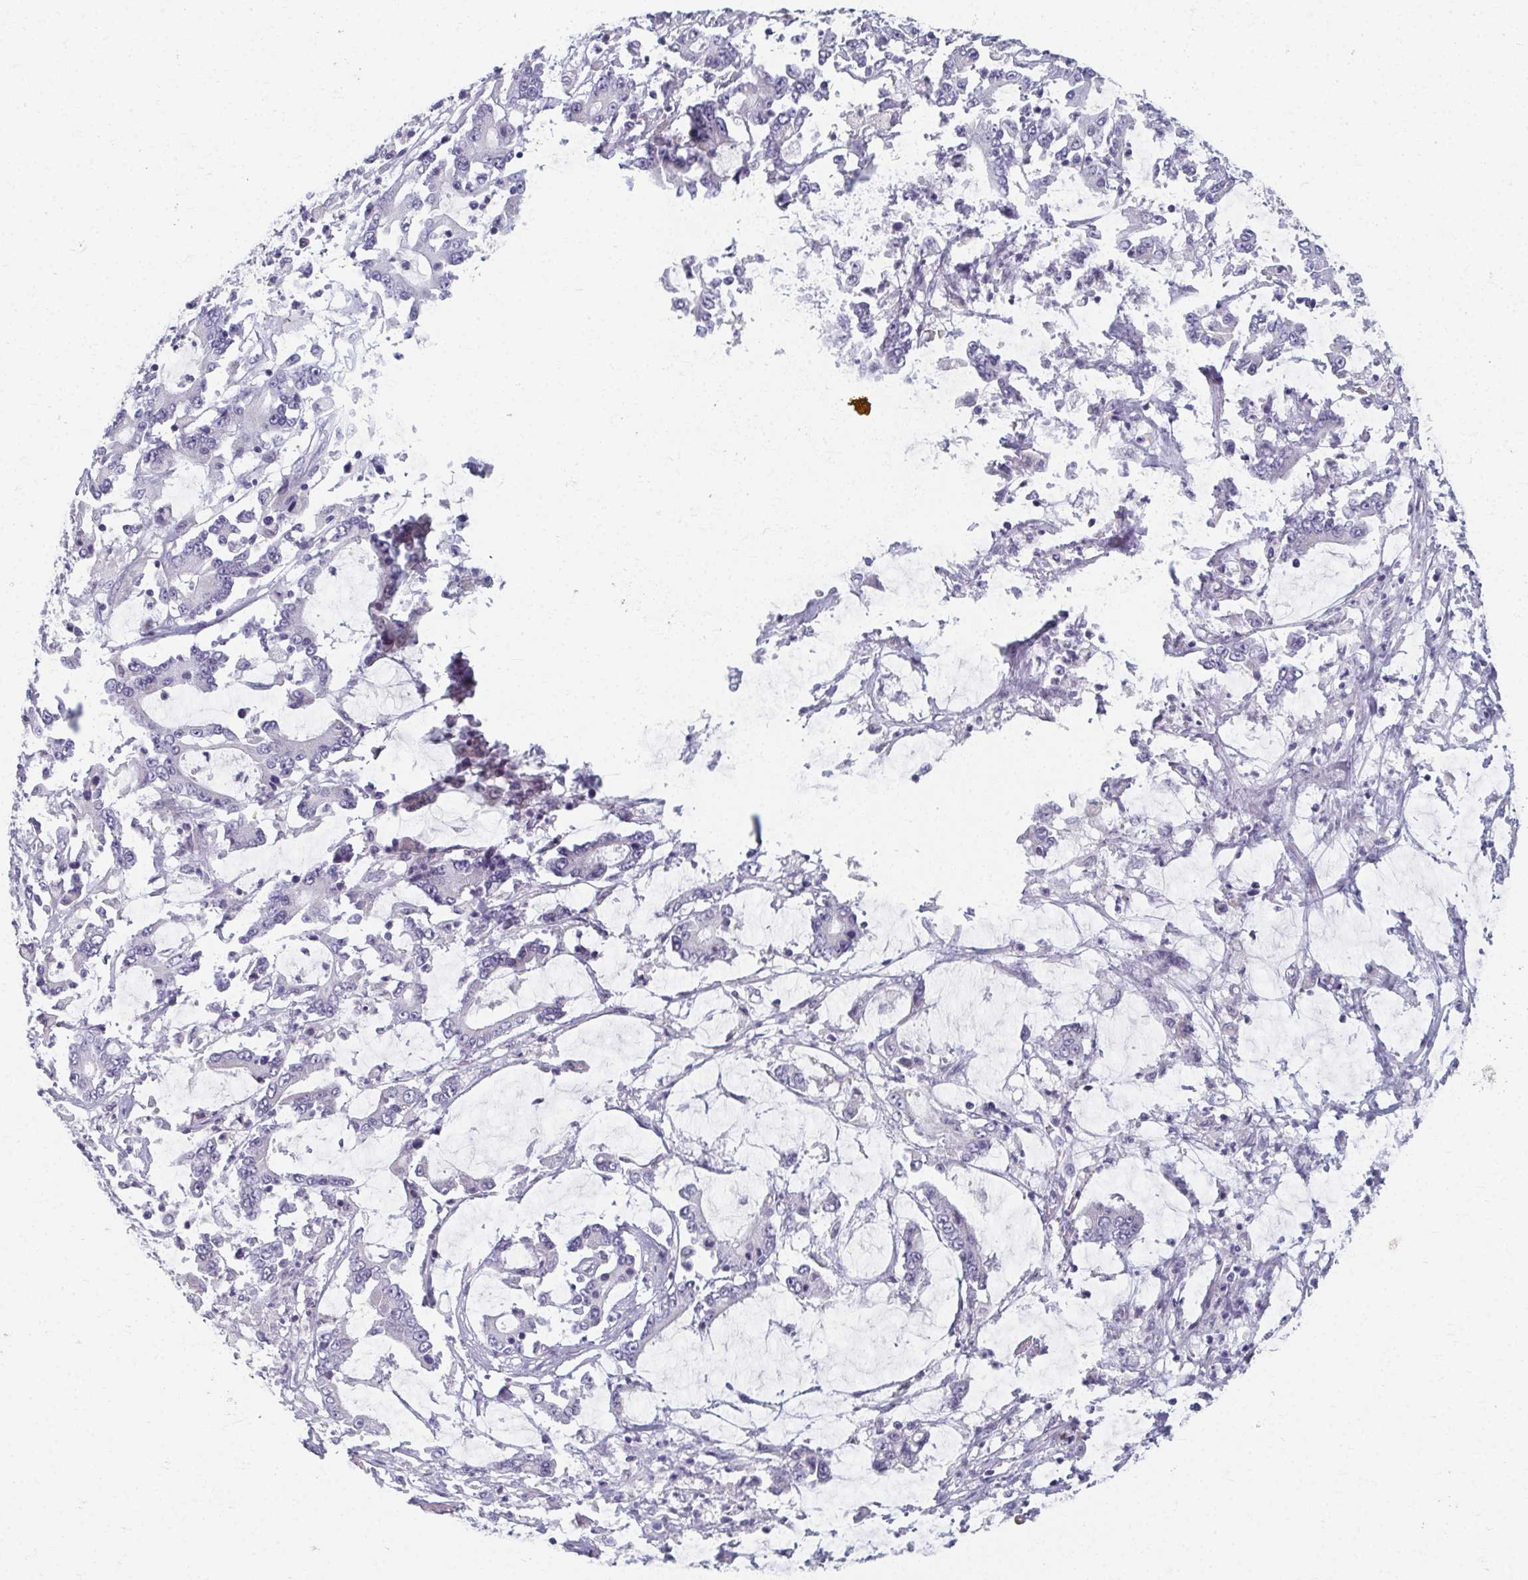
{"staining": {"intensity": "negative", "quantity": "none", "location": "none"}, "tissue": "stomach cancer", "cell_type": "Tumor cells", "image_type": "cancer", "snomed": [{"axis": "morphology", "description": "Adenocarcinoma, NOS"}, {"axis": "topography", "description": "Stomach, upper"}], "caption": "The histopathology image demonstrates no significant positivity in tumor cells of adenocarcinoma (stomach).", "gene": "CAMKV", "patient": {"sex": "male", "age": 68}}